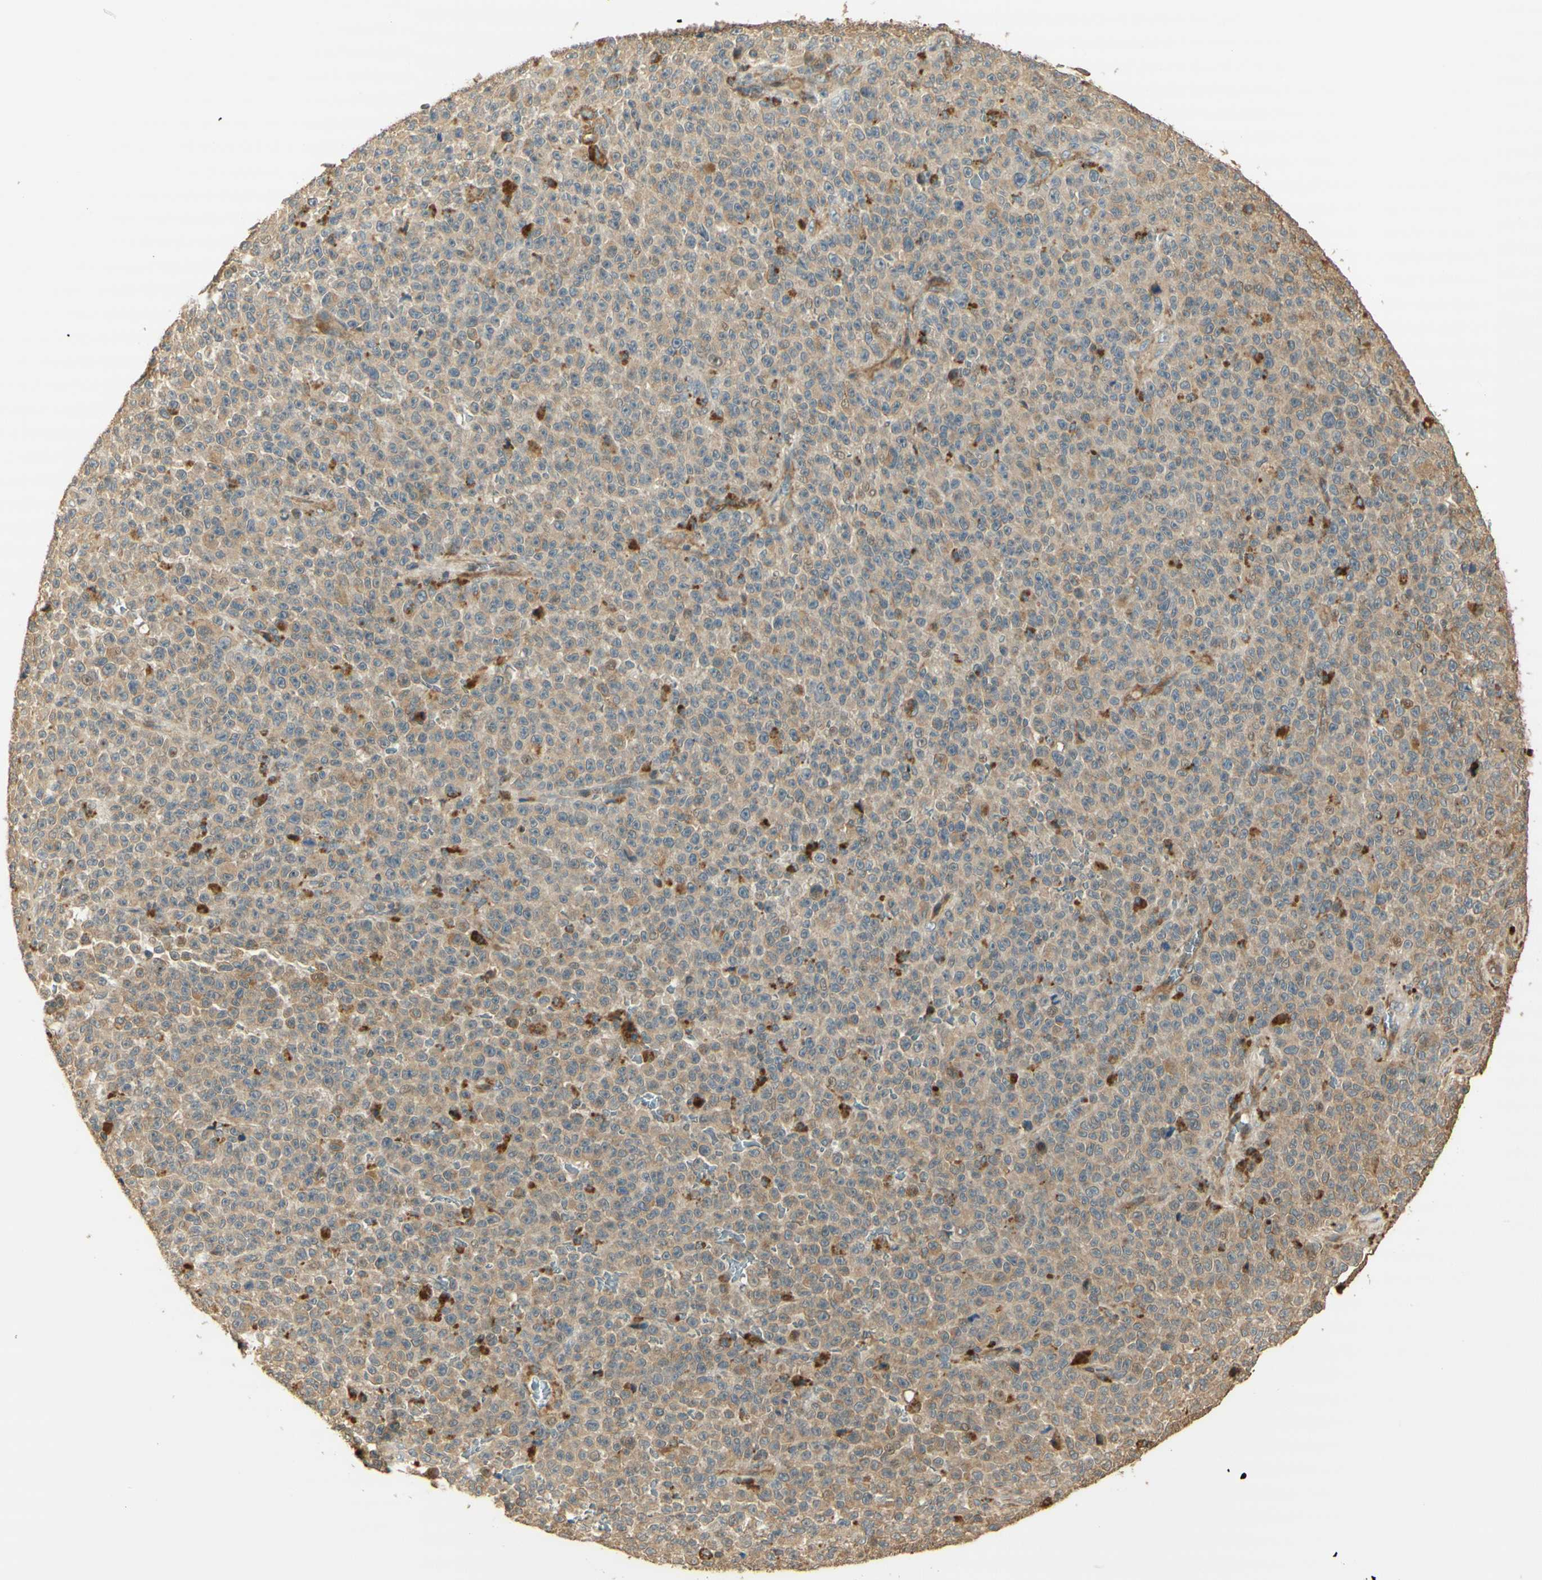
{"staining": {"intensity": "weak", "quantity": ">75%", "location": "cytoplasmic/membranous"}, "tissue": "melanoma", "cell_type": "Tumor cells", "image_type": "cancer", "snomed": [{"axis": "morphology", "description": "Malignant melanoma, NOS"}, {"axis": "topography", "description": "Skin"}], "caption": "IHC (DAB) staining of human melanoma displays weak cytoplasmic/membranous protein staining in about >75% of tumor cells.", "gene": "AGER", "patient": {"sex": "female", "age": 82}}